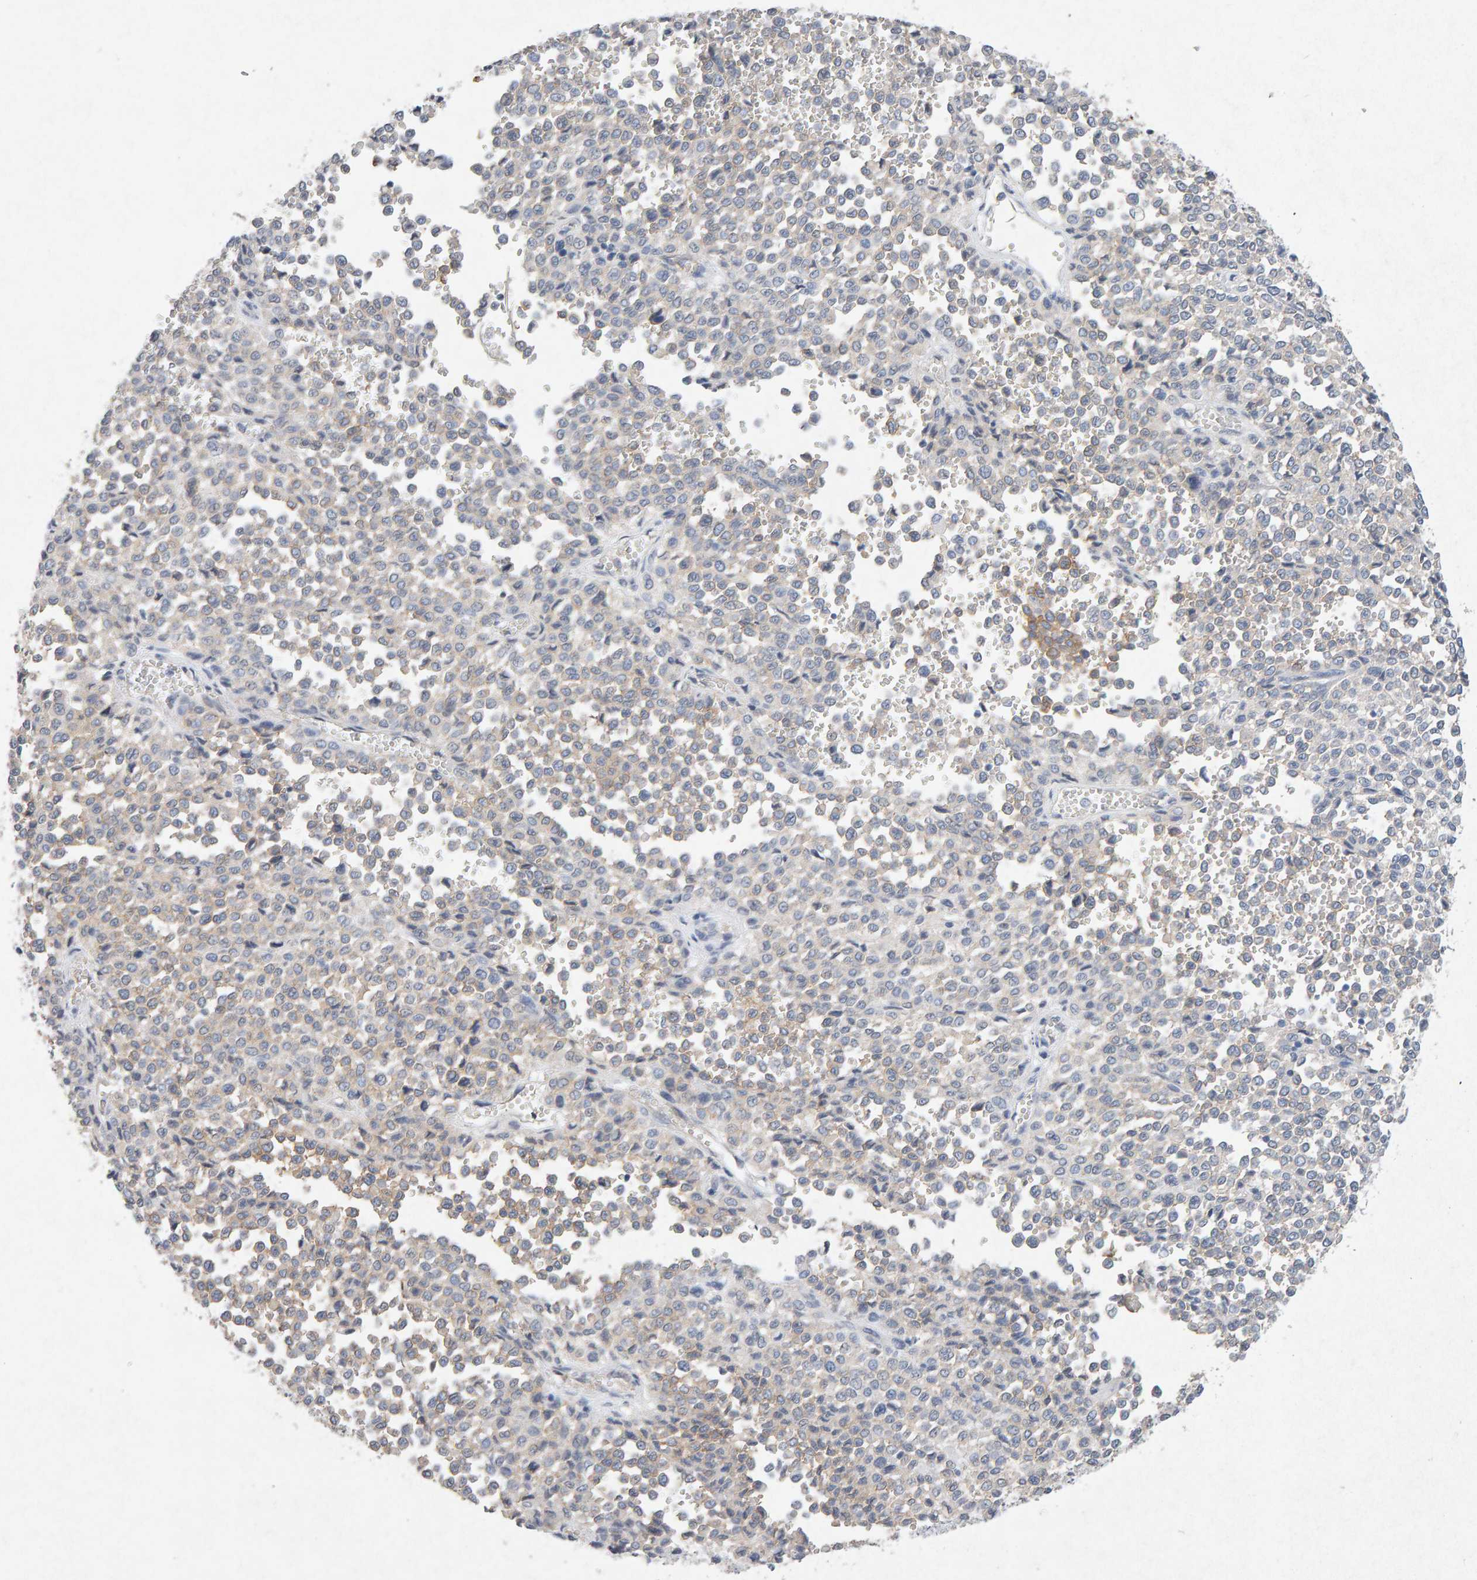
{"staining": {"intensity": "weak", "quantity": "25%-75%", "location": "cytoplasmic/membranous"}, "tissue": "melanoma", "cell_type": "Tumor cells", "image_type": "cancer", "snomed": [{"axis": "morphology", "description": "Malignant melanoma, Metastatic site"}, {"axis": "topography", "description": "Pancreas"}], "caption": "Human malignant melanoma (metastatic site) stained for a protein (brown) shows weak cytoplasmic/membranous positive positivity in approximately 25%-75% of tumor cells.", "gene": "PTPRM", "patient": {"sex": "female", "age": 30}}